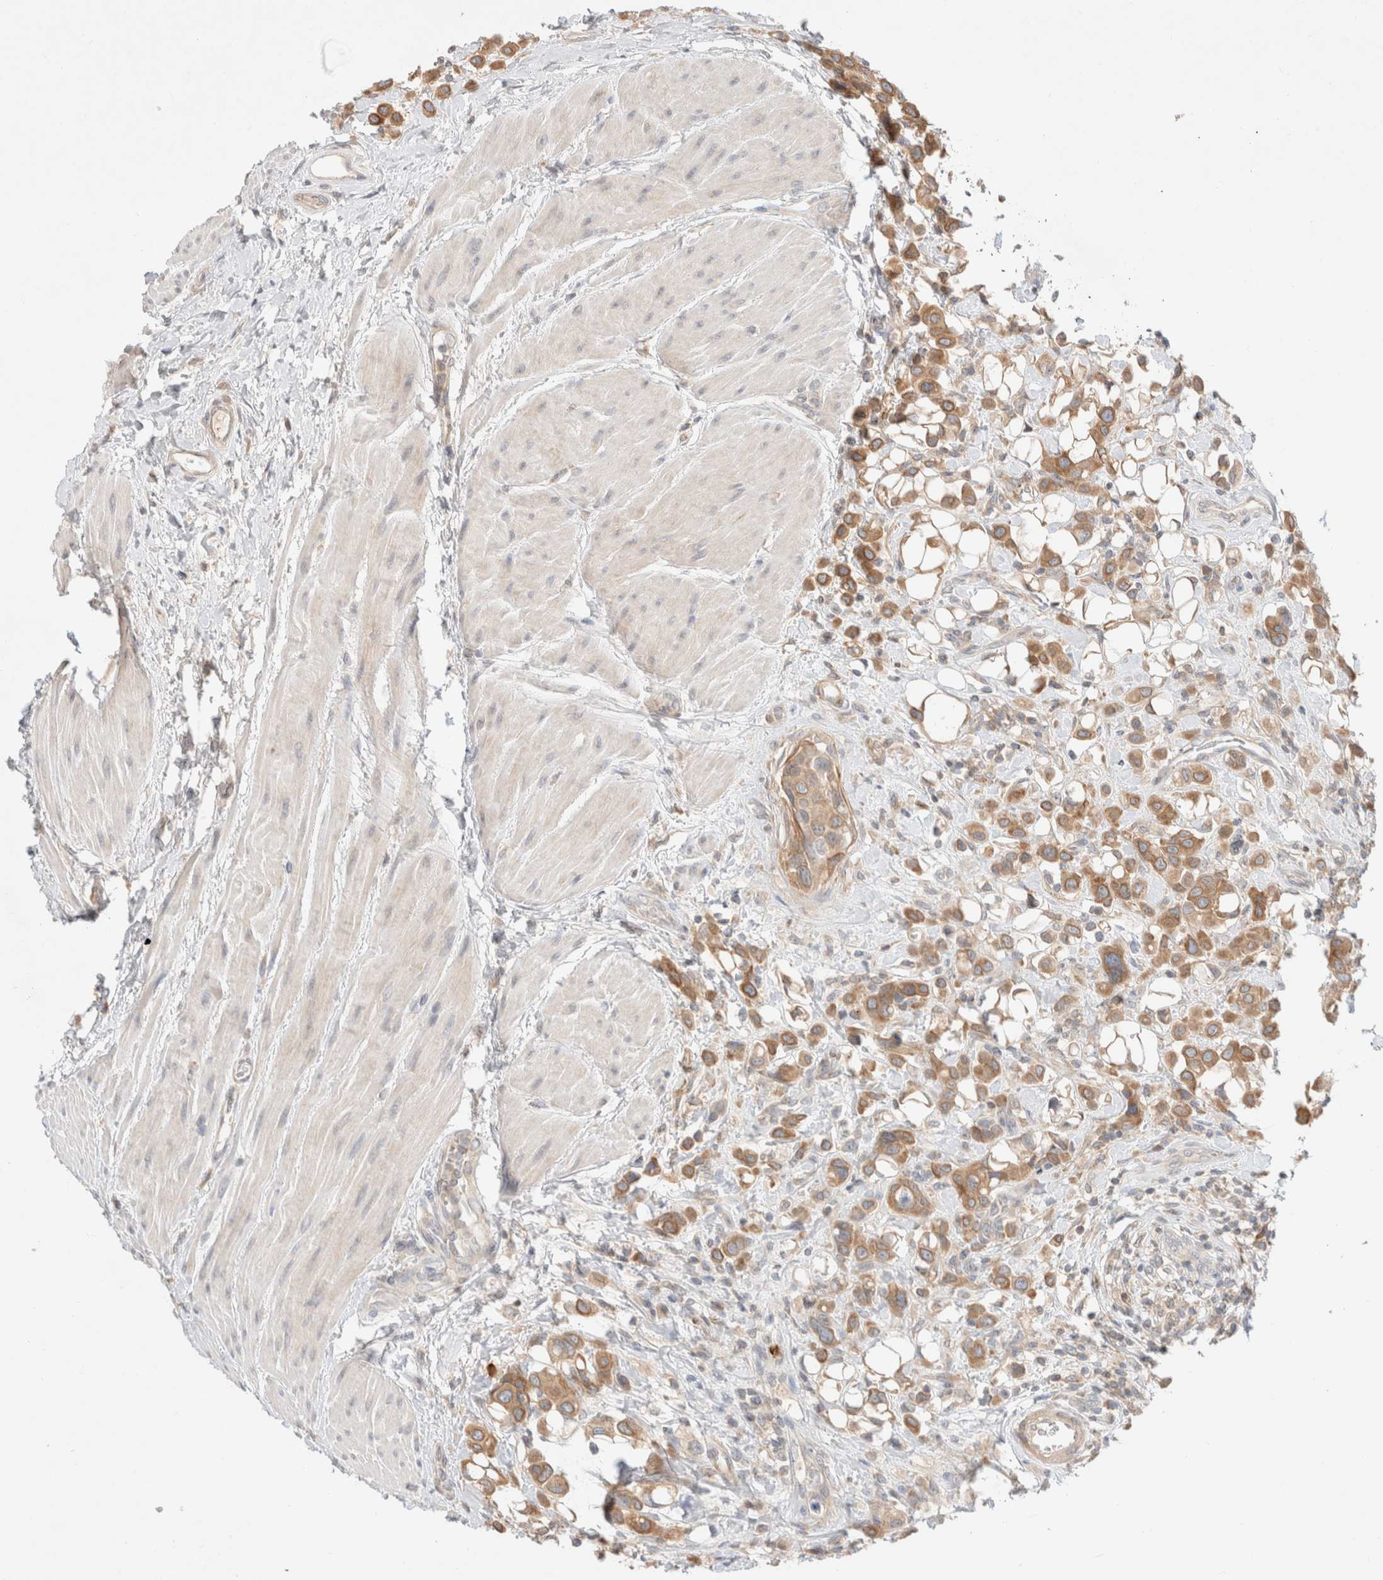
{"staining": {"intensity": "moderate", "quantity": ">75%", "location": "cytoplasmic/membranous"}, "tissue": "urothelial cancer", "cell_type": "Tumor cells", "image_type": "cancer", "snomed": [{"axis": "morphology", "description": "Urothelial carcinoma, High grade"}, {"axis": "topography", "description": "Urinary bladder"}], "caption": "A brown stain shows moderate cytoplasmic/membranous staining of a protein in human high-grade urothelial carcinoma tumor cells.", "gene": "MARK3", "patient": {"sex": "male", "age": 50}}